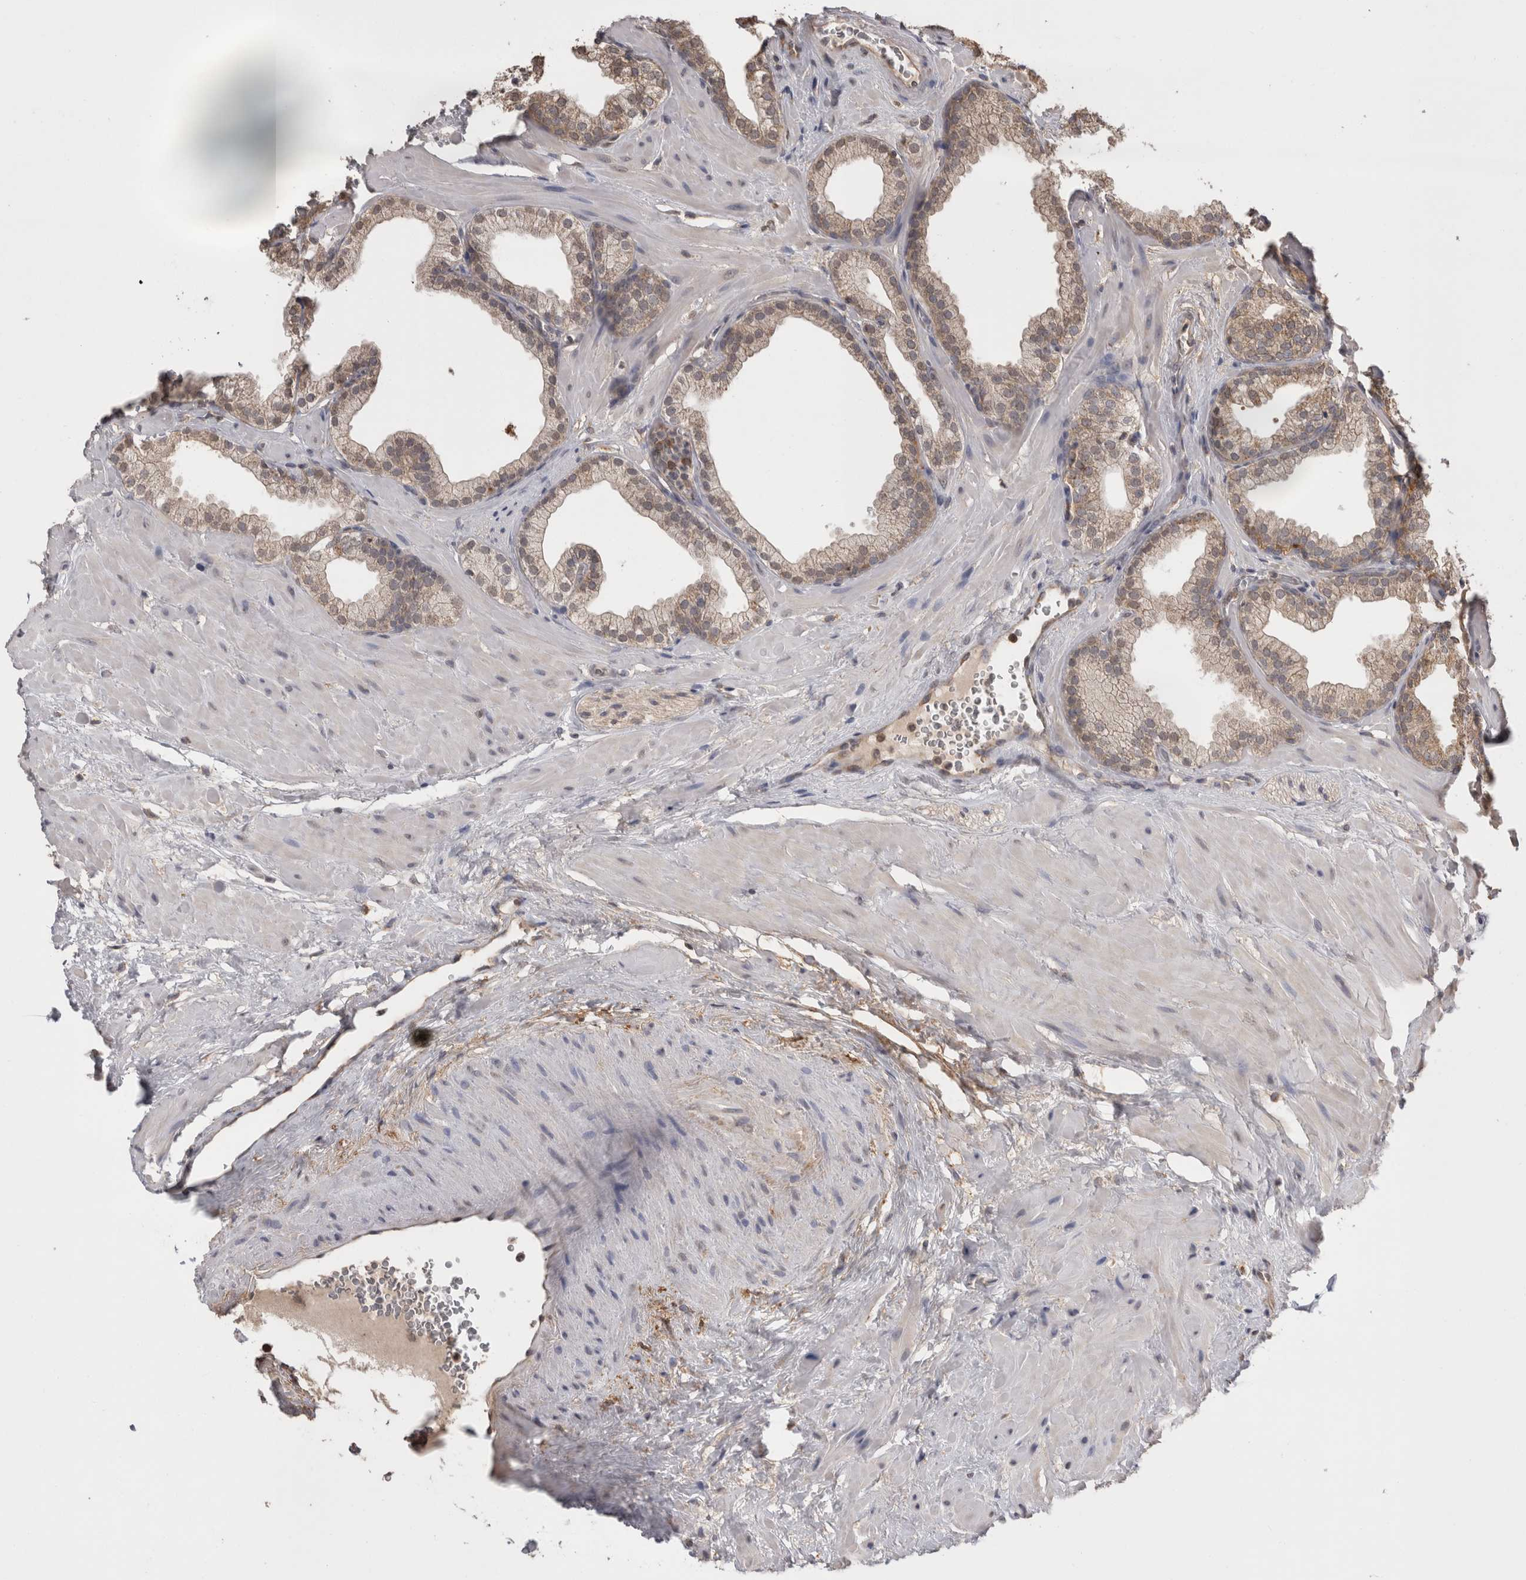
{"staining": {"intensity": "weak", "quantity": "25%-75%", "location": "cytoplasmic/membranous"}, "tissue": "prostate", "cell_type": "Glandular cells", "image_type": "normal", "snomed": [{"axis": "morphology", "description": "Normal tissue, NOS"}, {"axis": "morphology", "description": "Urothelial carcinoma, Low grade"}, {"axis": "topography", "description": "Urinary bladder"}, {"axis": "topography", "description": "Prostate"}], "caption": "A histopathology image showing weak cytoplasmic/membranous expression in approximately 25%-75% of glandular cells in benign prostate, as visualized by brown immunohistochemical staining.", "gene": "PREP", "patient": {"sex": "male", "age": 60}}